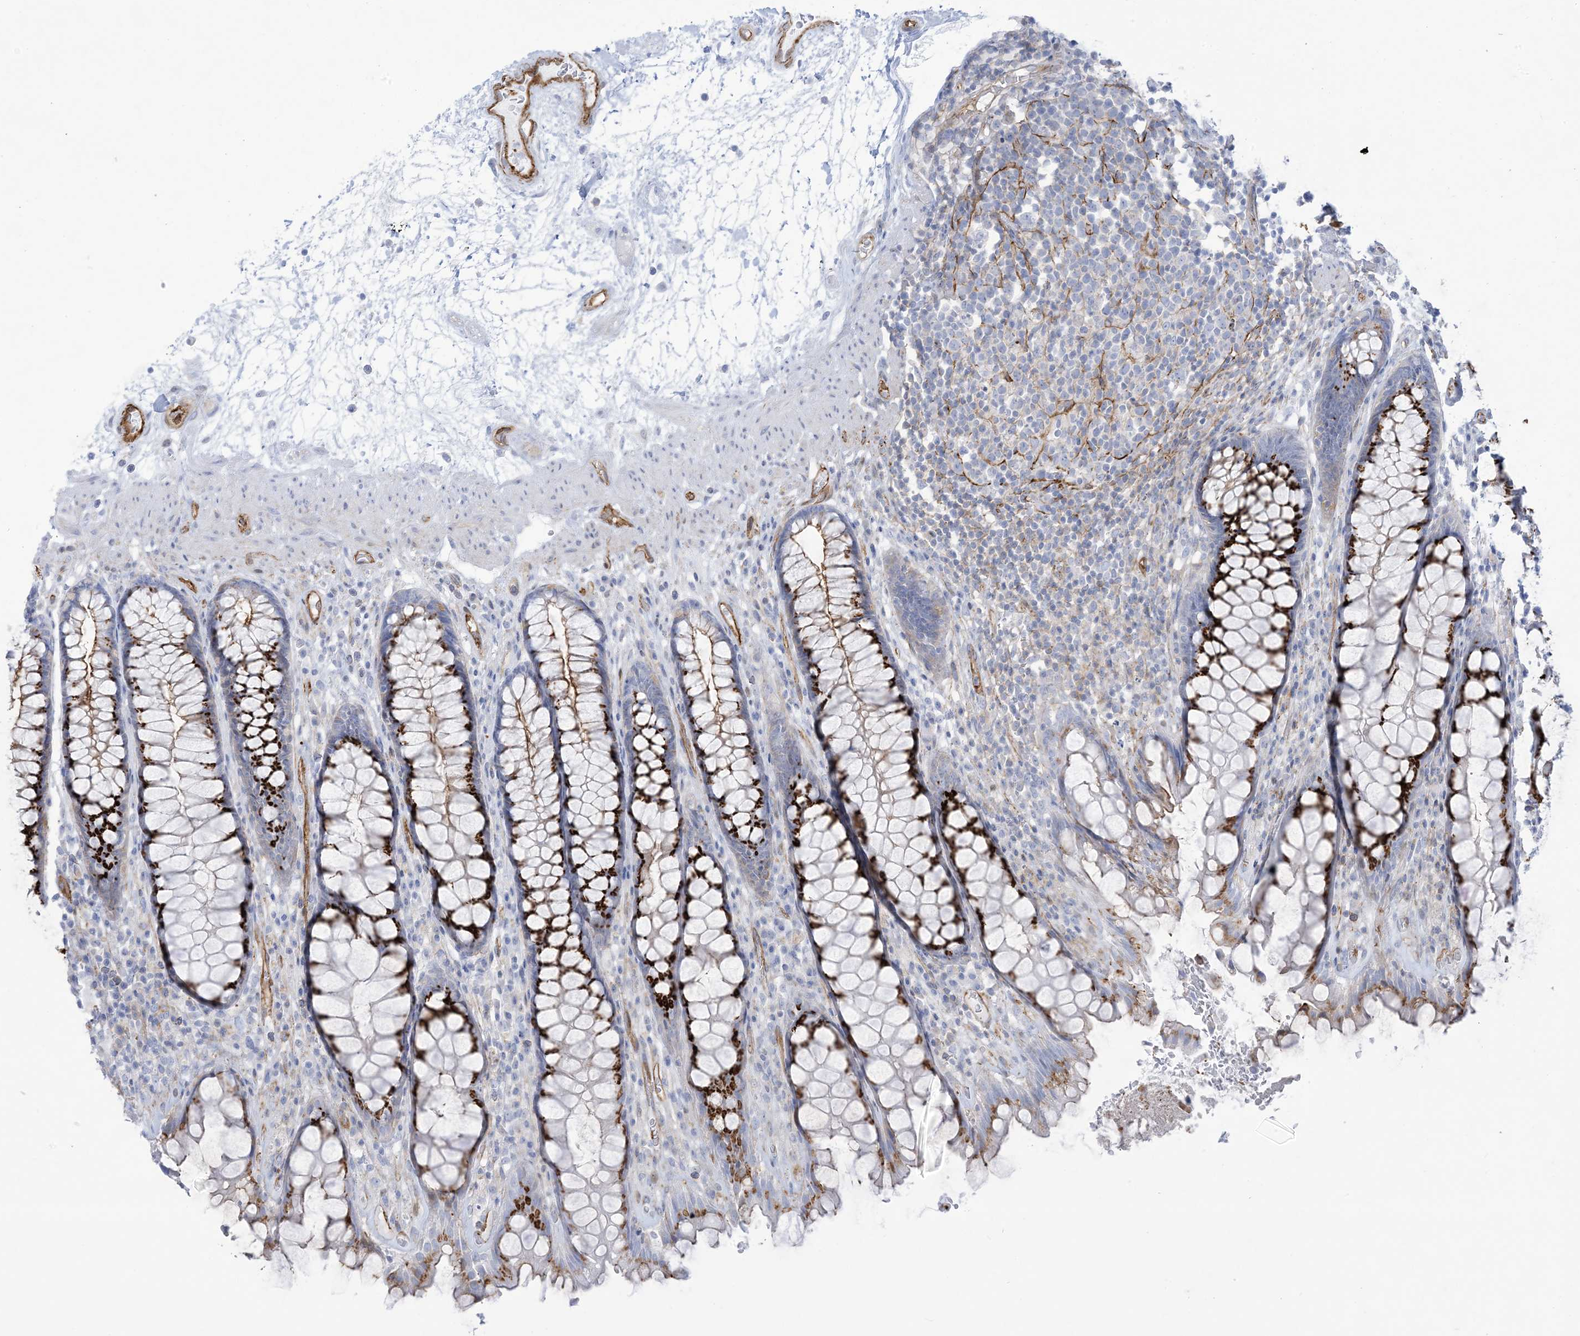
{"staining": {"intensity": "strong", "quantity": "25%-75%", "location": "cytoplasmic/membranous"}, "tissue": "rectum", "cell_type": "Glandular cells", "image_type": "normal", "snomed": [{"axis": "morphology", "description": "Normal tissue, NOS"}, {"axis": "topography", "description": "Rectum"}], "caption": "Immunohistochemical staining of unremarkable human rectum exhibits high levels of strong cytoplasmic/membranous positivity in about 25%-75% of glandular cells.", "gene": "B3GNT7", "patient": {"sex": "male", "age": 64}}